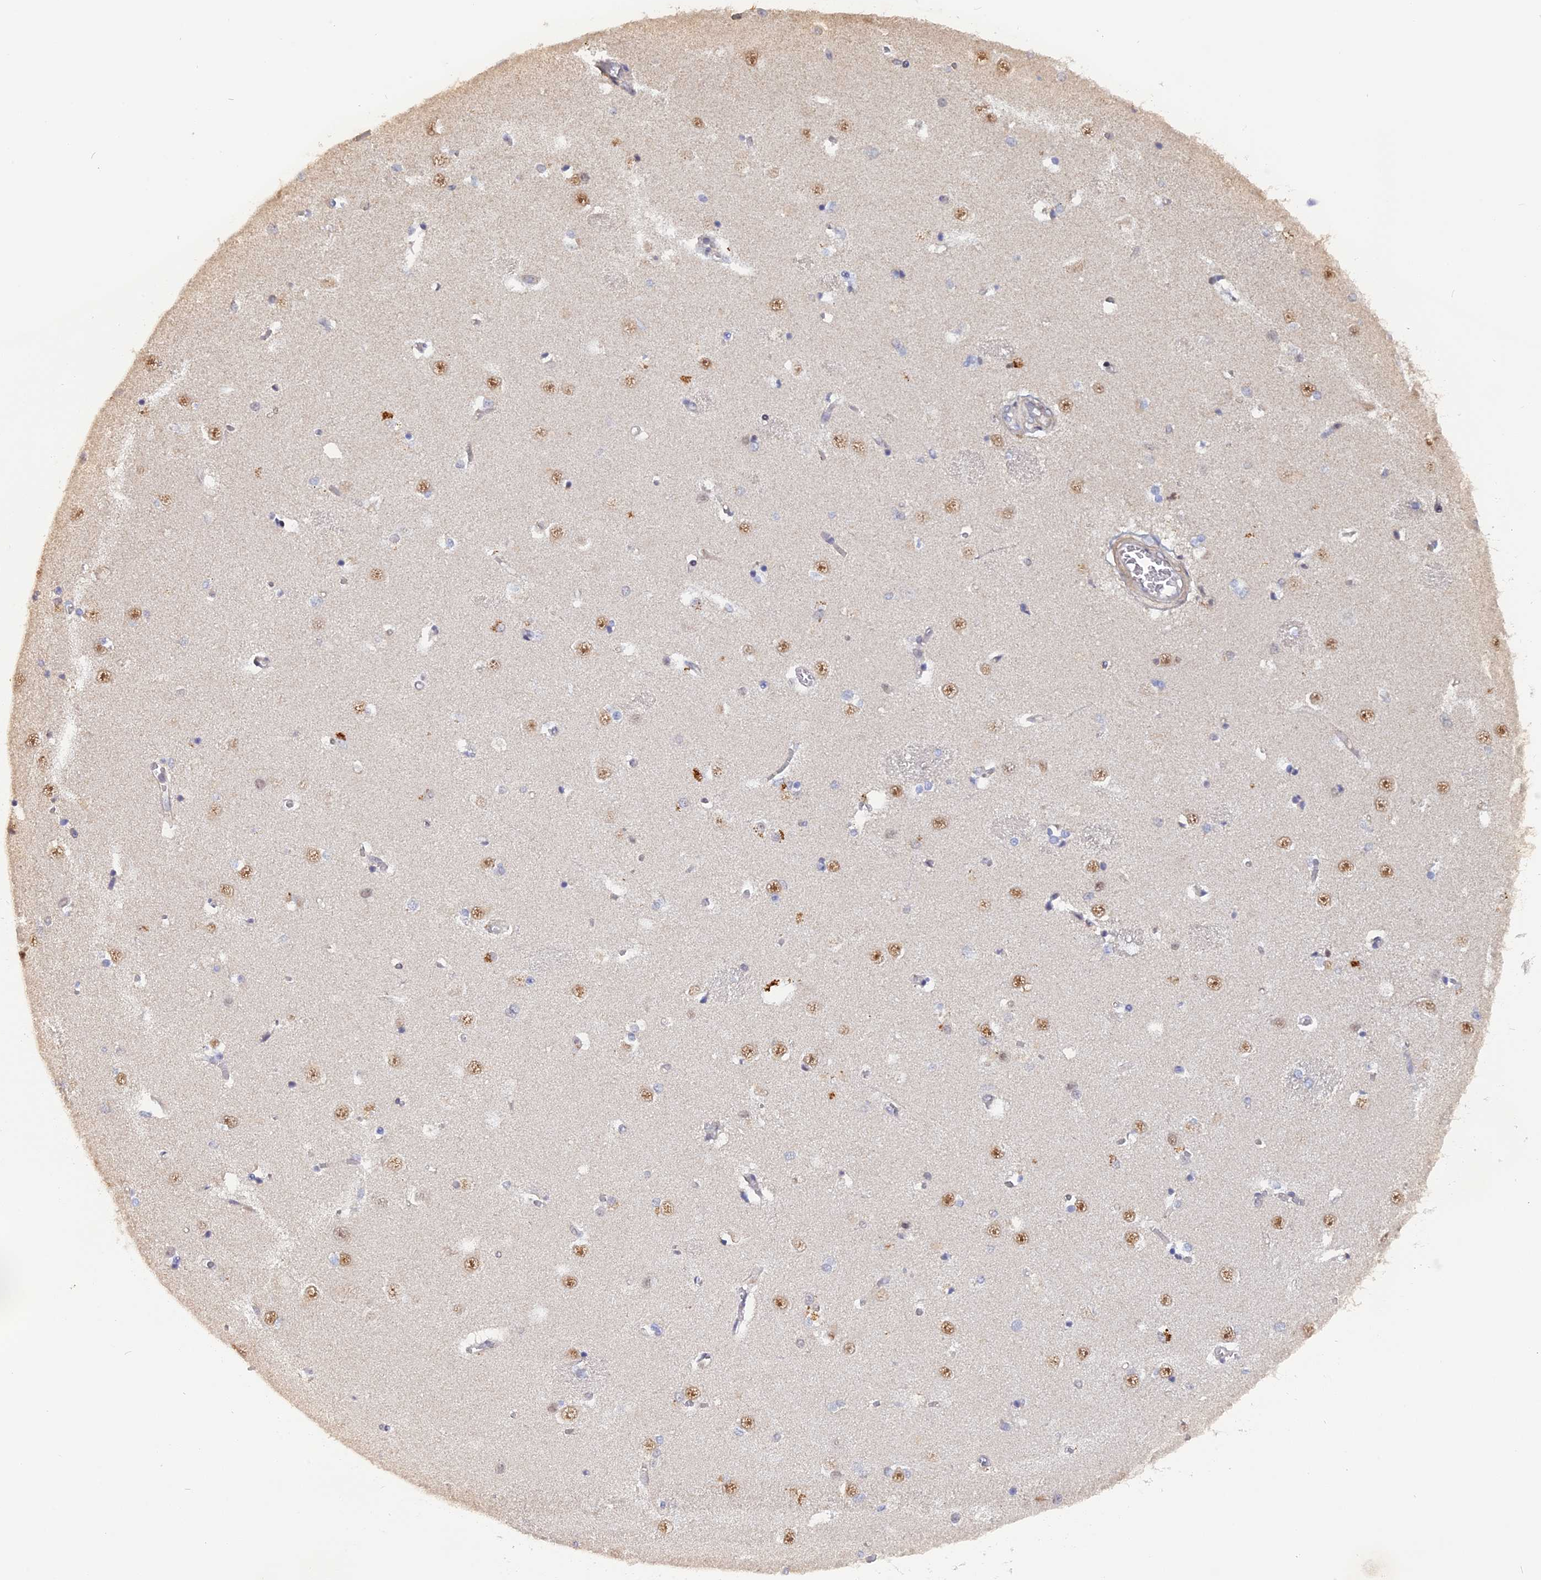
{"staining": {"intensity": "negative", "quantity": "none", "location": "none"}, "tissue": "caudate", "cell_type": "Glial cells", "image_type": "normal", "snomed": [{"axis": "morphology", "description": "Normal tissue, NOS"}, {"axis": "topography", "description": "Lateral ventricle wall"}], "caption": "Caudate stained for a protein using immunohistochemistry (IHC) reveals no positivity glial cells.", "gene": "FAM98C", "patient": {"sex": "male", "age": 37}}